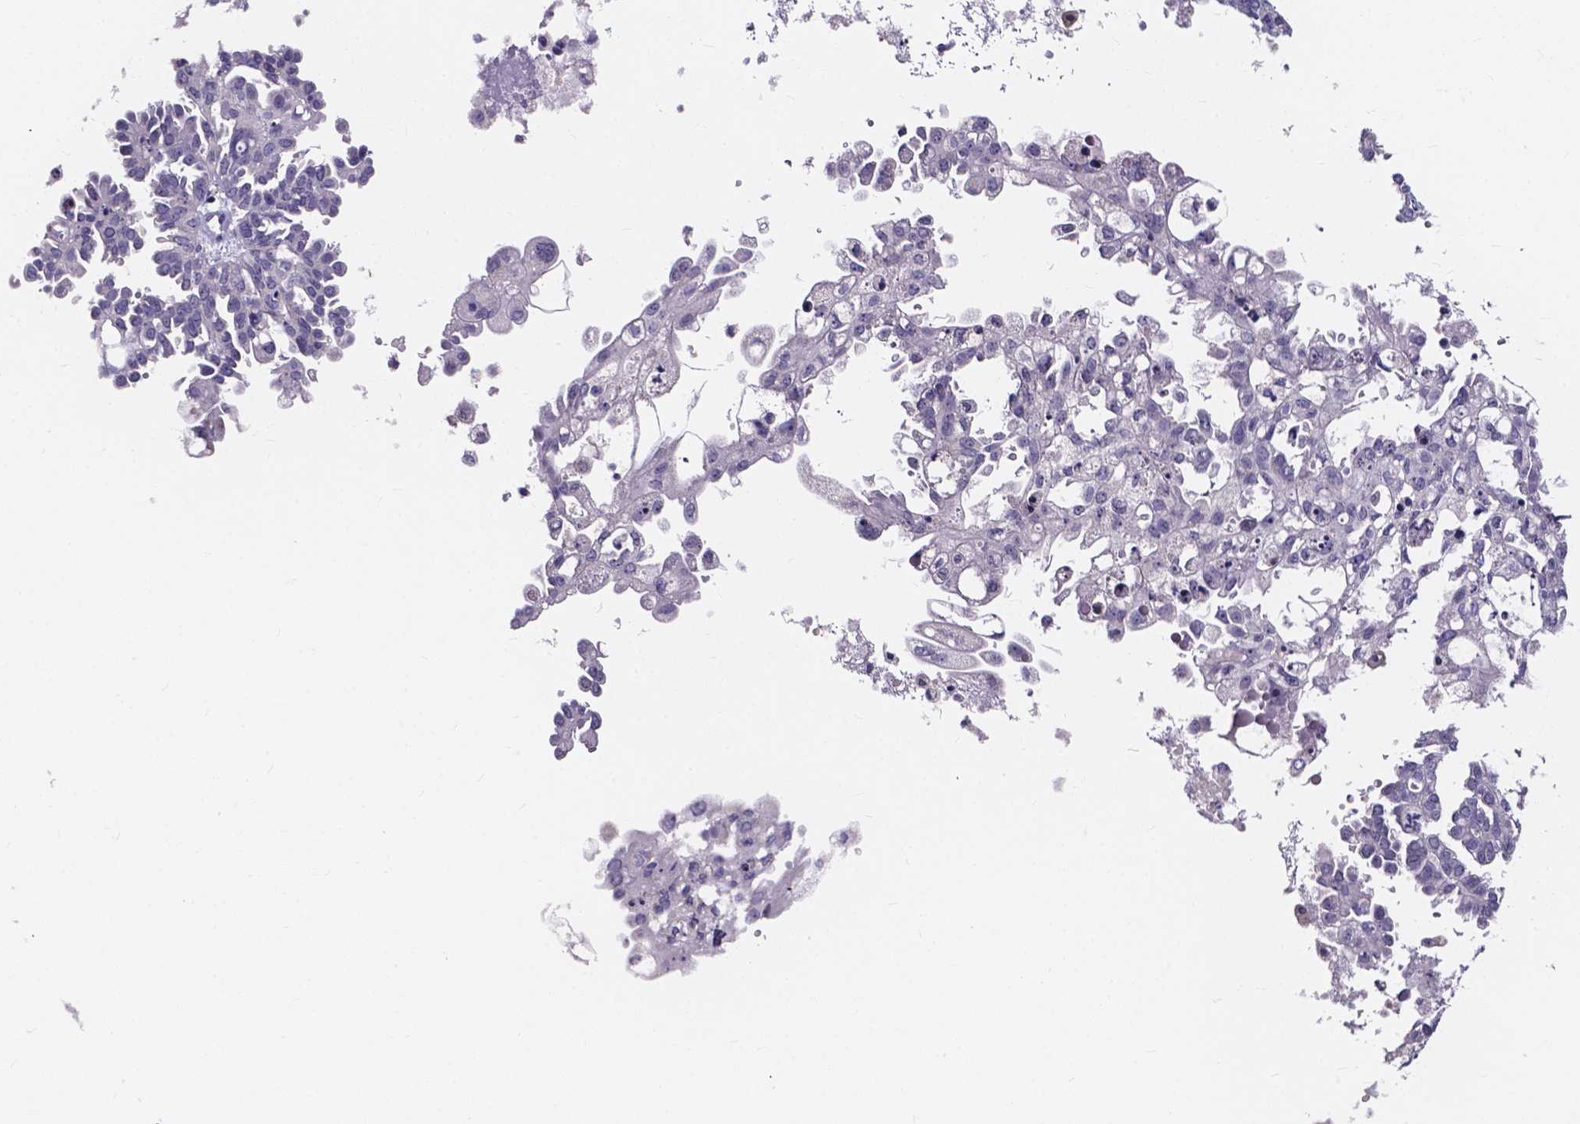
{"staining": {"intensity": "negative", "quantity": "none", "location": "none"}, "tissue": "ovarian cancer", "cell_type": "Tumor cells", "image_type": "cancer", "snomed": [{"axis": "morphology", "description": "Cystadenocarcinoma, serous, NOS"}, {"axis": "topography", "description": "Ovary"}], "caption": "The micrograph reveals no significant expression in tumor cells of ovarian cancer (serous cystadenocarcinoma).", "gene": "SPOCD1", "patient": {"sex": "female", "age": 53}}